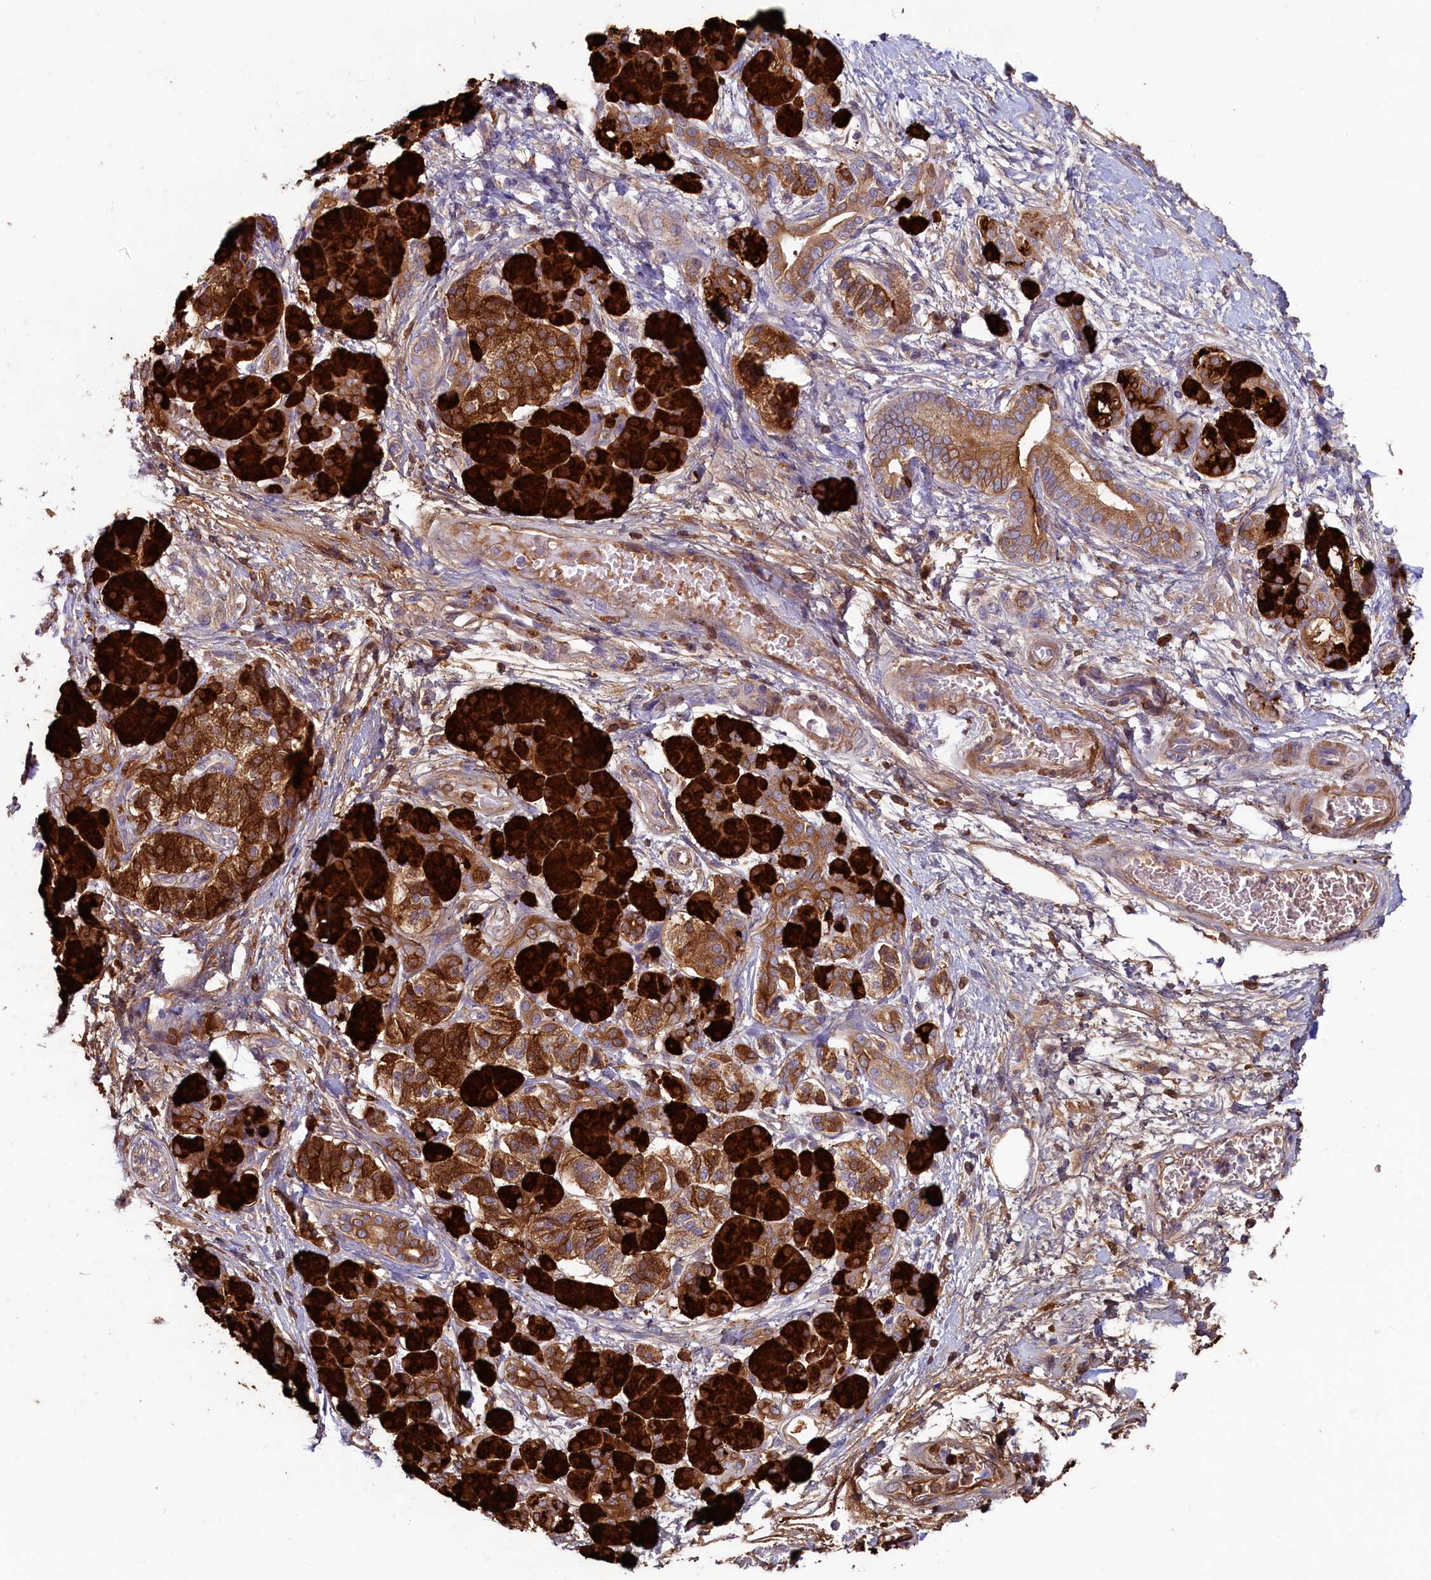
{"staining": {"intensity": "strong", "quantity": "25%-75%", "location": "cytoplasmic/membranous"}, "tissue": "pancreatic cancer", "cell_type": "Tumor cells", "image_type": "cancer", "snomed": [{"axis": "morphology", "description": "Adenocarcinoma, NOS"}, {"axis": "topography", "description": "Pancreas"}], "caption": "Protein expression analysis of adenocarcinoma (pancreatic) shows strong cytoplasmic/membranous staining in approximately 25%-75% of tumor cells.", "gene": "SPATA2L", "patient": {"sex": "female", "age": 61}}